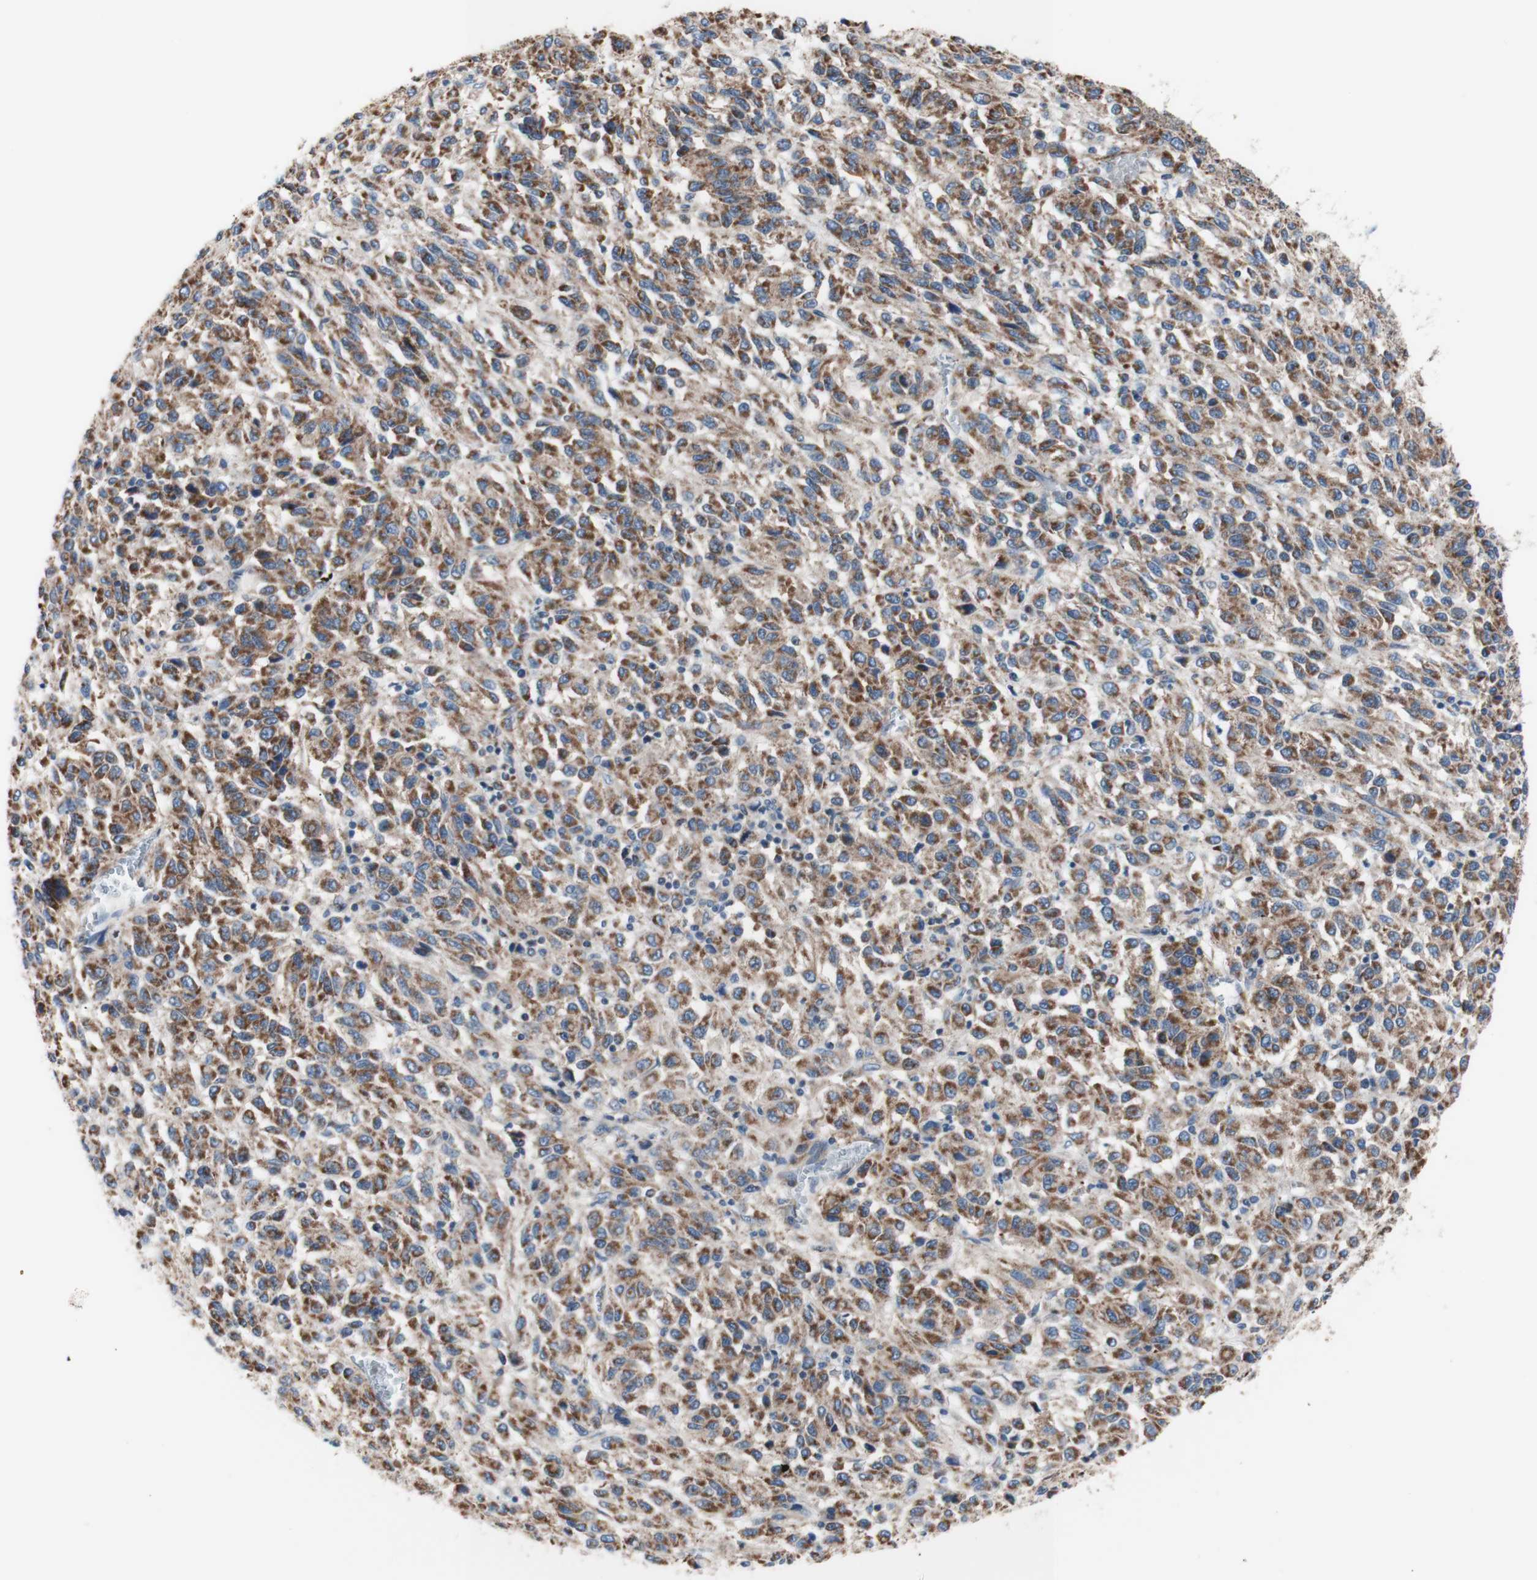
{"staining": {"intensity": "strong", "quantity": ">75%", "location": "cytoplasmic/membranous"}, "tissue": "melanoma", "cell_type": "Tumor cells", "image_type": "cancer", "snomed": [{"axis": "morphology", "description": "Malignant melanoma, Metastatic site"}, {"axis": "topography", "description": "Lung"}], "caption": "Immunohistochemical staining of human melanoma exhibits high levels of strong cytoplasmic/membranous protein staining in approximately >75% of tumor cells. Nuclei are stained in blue.", "gene": "FMR1", "patient": {"sex": "male", "age": 64}}